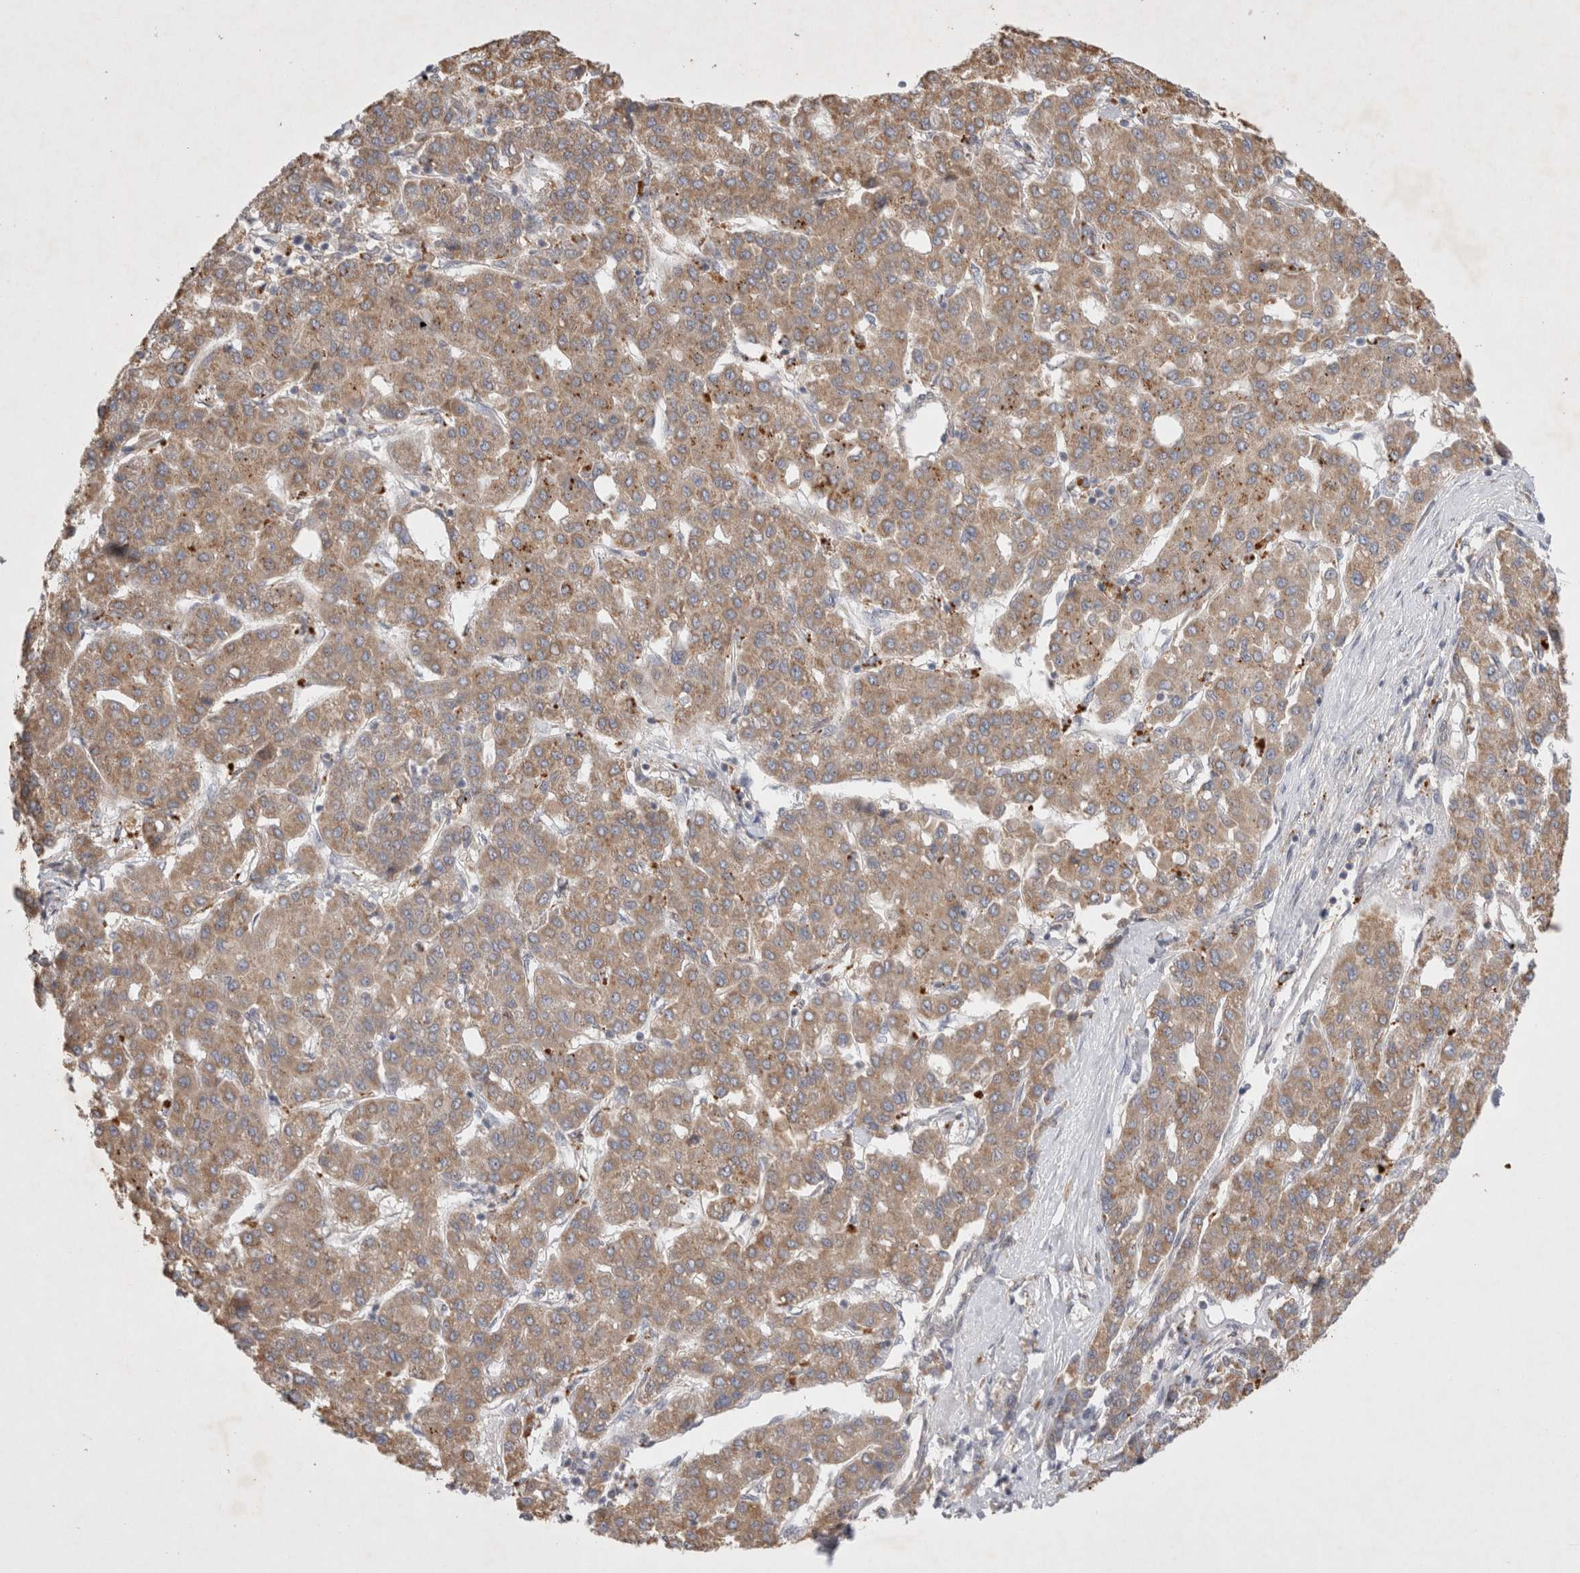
{"staining": {"intensity": "moderate", "quantity": ">75%", "location": "cytoplasmic/membranous"}, "tissue": "liver cancer", "cell_type": "Tumor cells", "image_type": "cancer", "snomed": [{"axis": "morphology", "description": "Carcinoma, Hepatocellular, NOS"}, {"axis": "topography", "description": "Liver"}], "caption": "Immunohistochemistry image of neoplastic tissue: liver hepatocellular carcinoma stained using immunohistochemistry demonstrates medium levels of moderate protein expression localized specifically in the cytoplasmic/membranous of tumor cells, appearing as a cytoplasmic/membranous brown color.", "gene": "NPC1", "patient": {"sex": "male", "age": 65}}